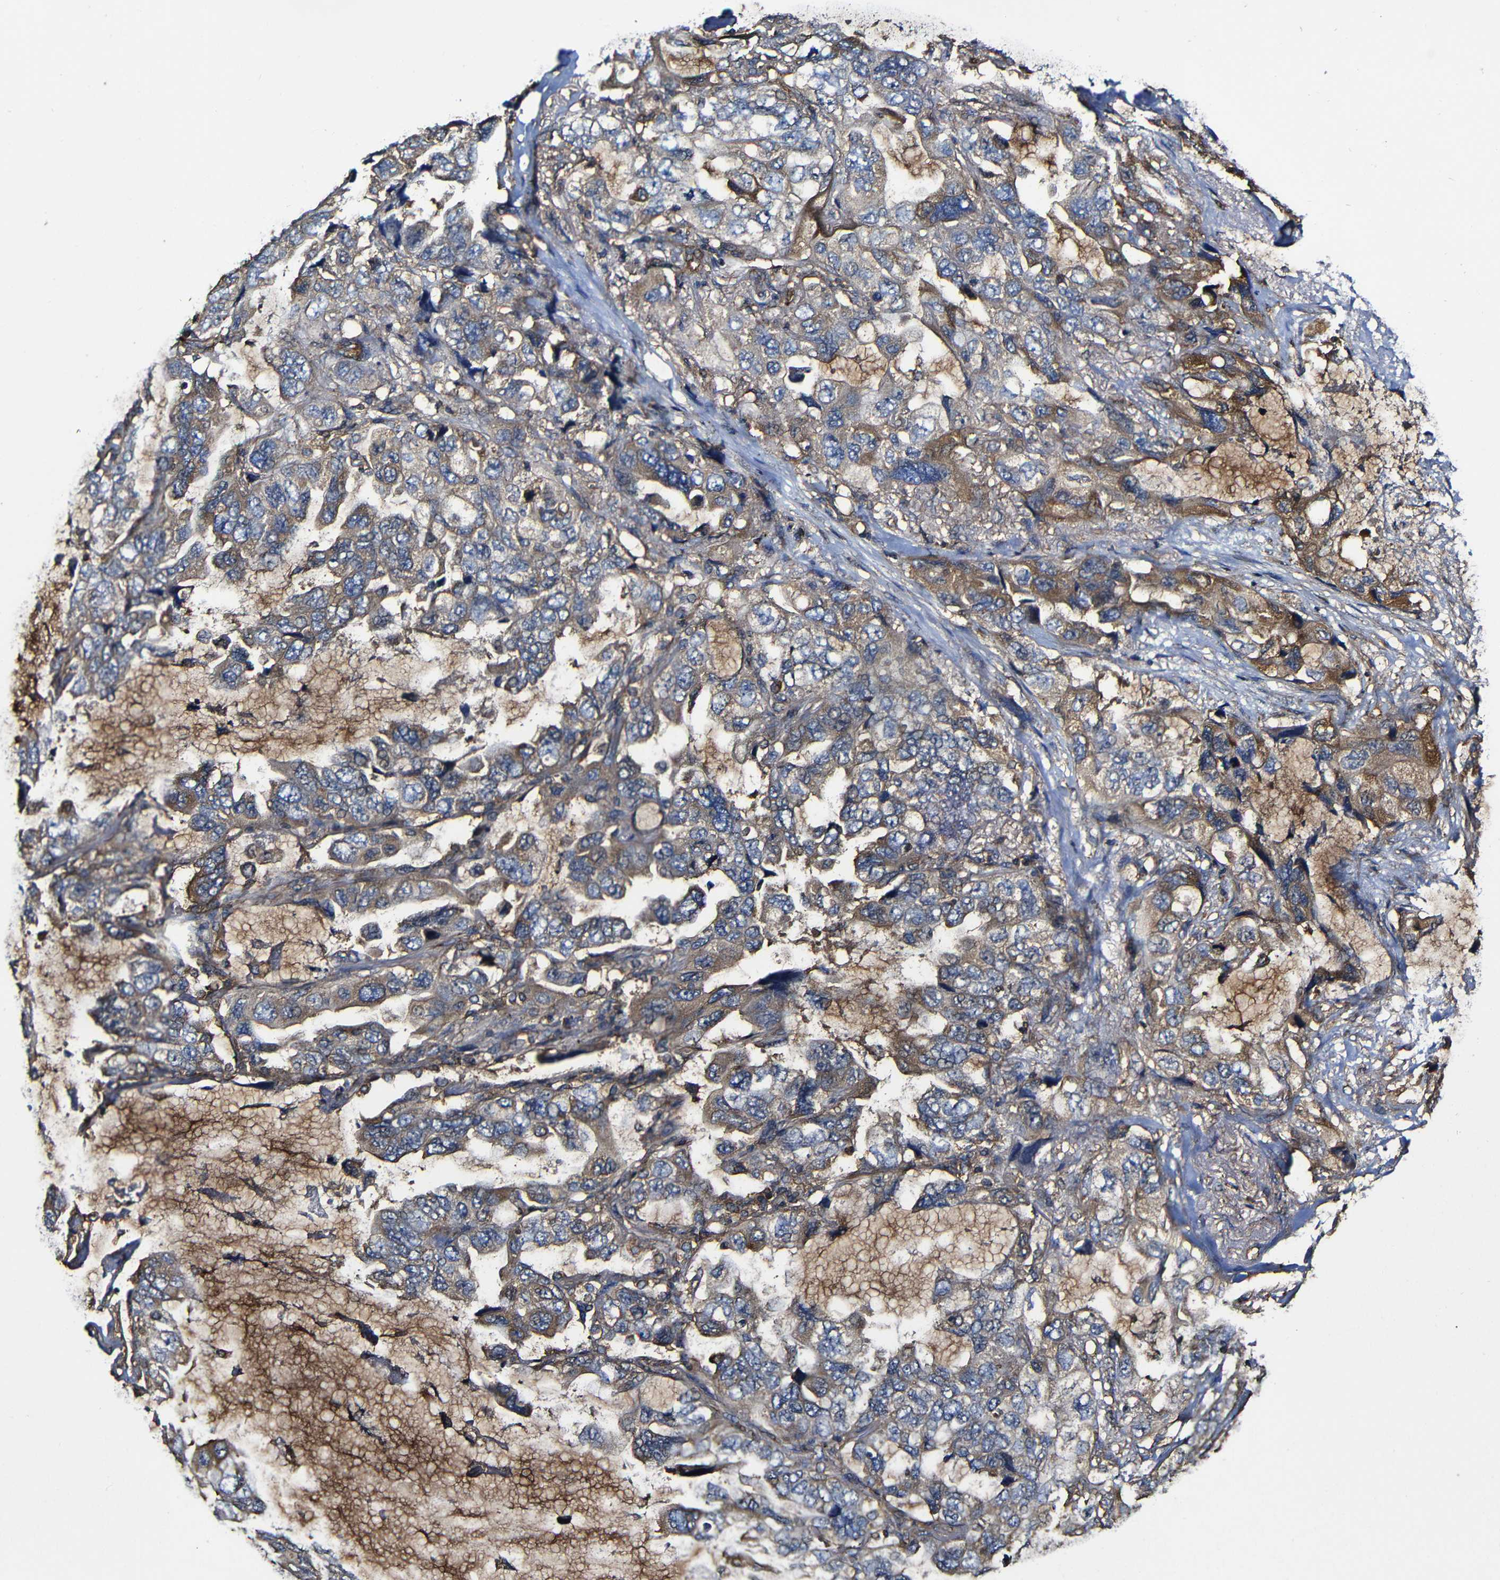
{"staining": {"intensity": "moderate", "quantity": "25%-75%", "location": "cytoplasmic/membranous"}, "tissue": "lung cancer", "cell_type": "Tumor cells", "image_type": "cancer", "snomed": [{"axis": "morphology", "description": "Squamous cell carcinoma, NOS"}, {"axis": "topography", "description": "Lung"}], "caption": "Moderate cytoplasmic/membranous positivity is seen in approximately 25%-75% of tumor cells in lung cancer (squamous cell carcinoma).", "gene": "MSN", "patient": {"sex": "female", "age": 73}}